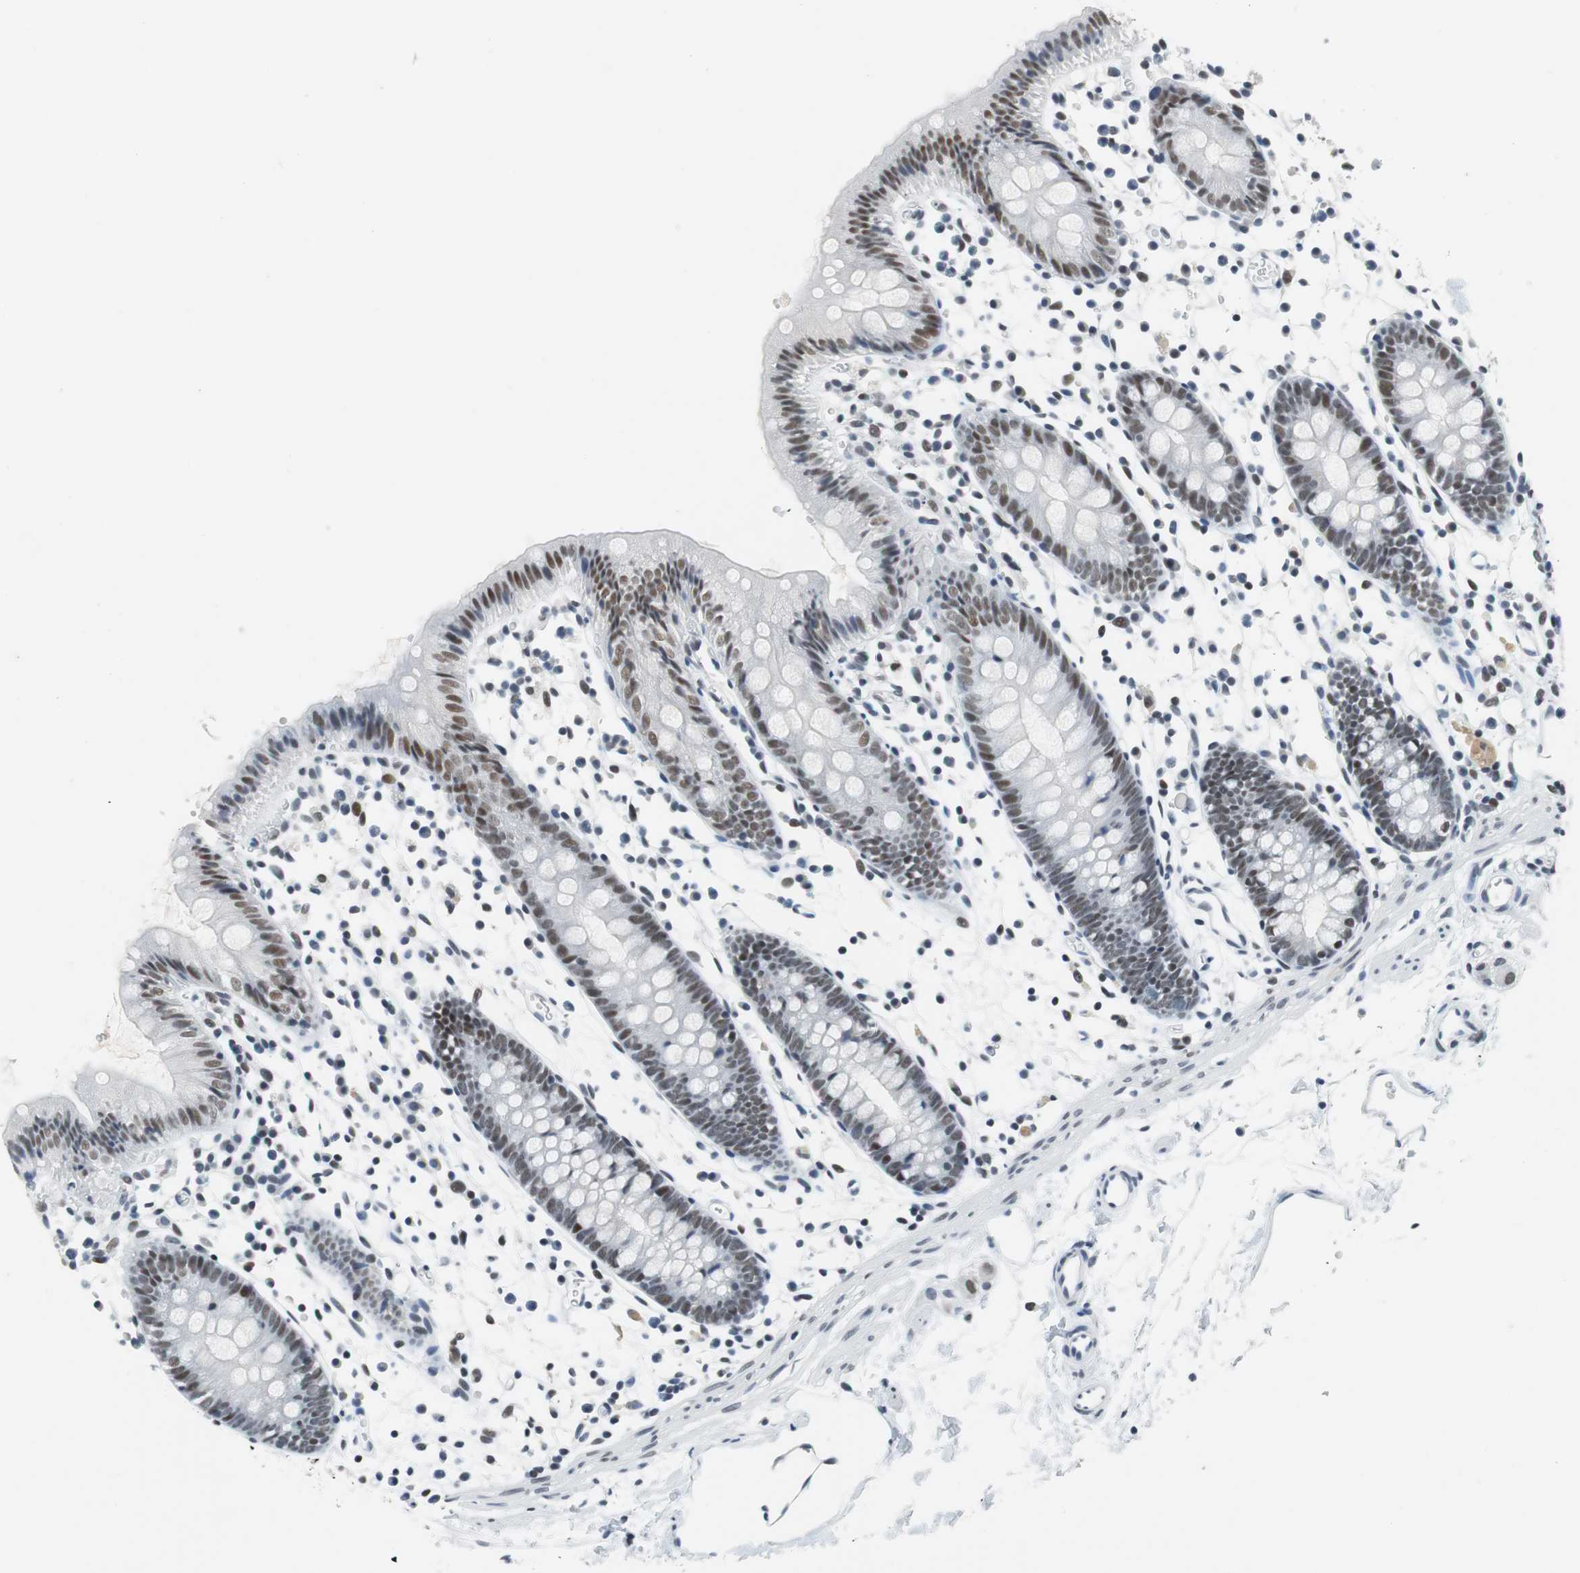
{"staining": {"intensity": "negative", "quantity": "none", "location": "none"}, "tissue": "colon", "cell_type": "Endothelial cells", "image_type": "normal", "snomed": [{"axis": "morphology", "description": "Normal tissue, NOS"}, {"axis": "topography", "description": "Colon"}], "caption": "Micrograph shows no significant protein positivity in endothelial cells of unremarkable colon.", "gene": "HDAC3", "patient": {"sex": "male", "age": 14}}